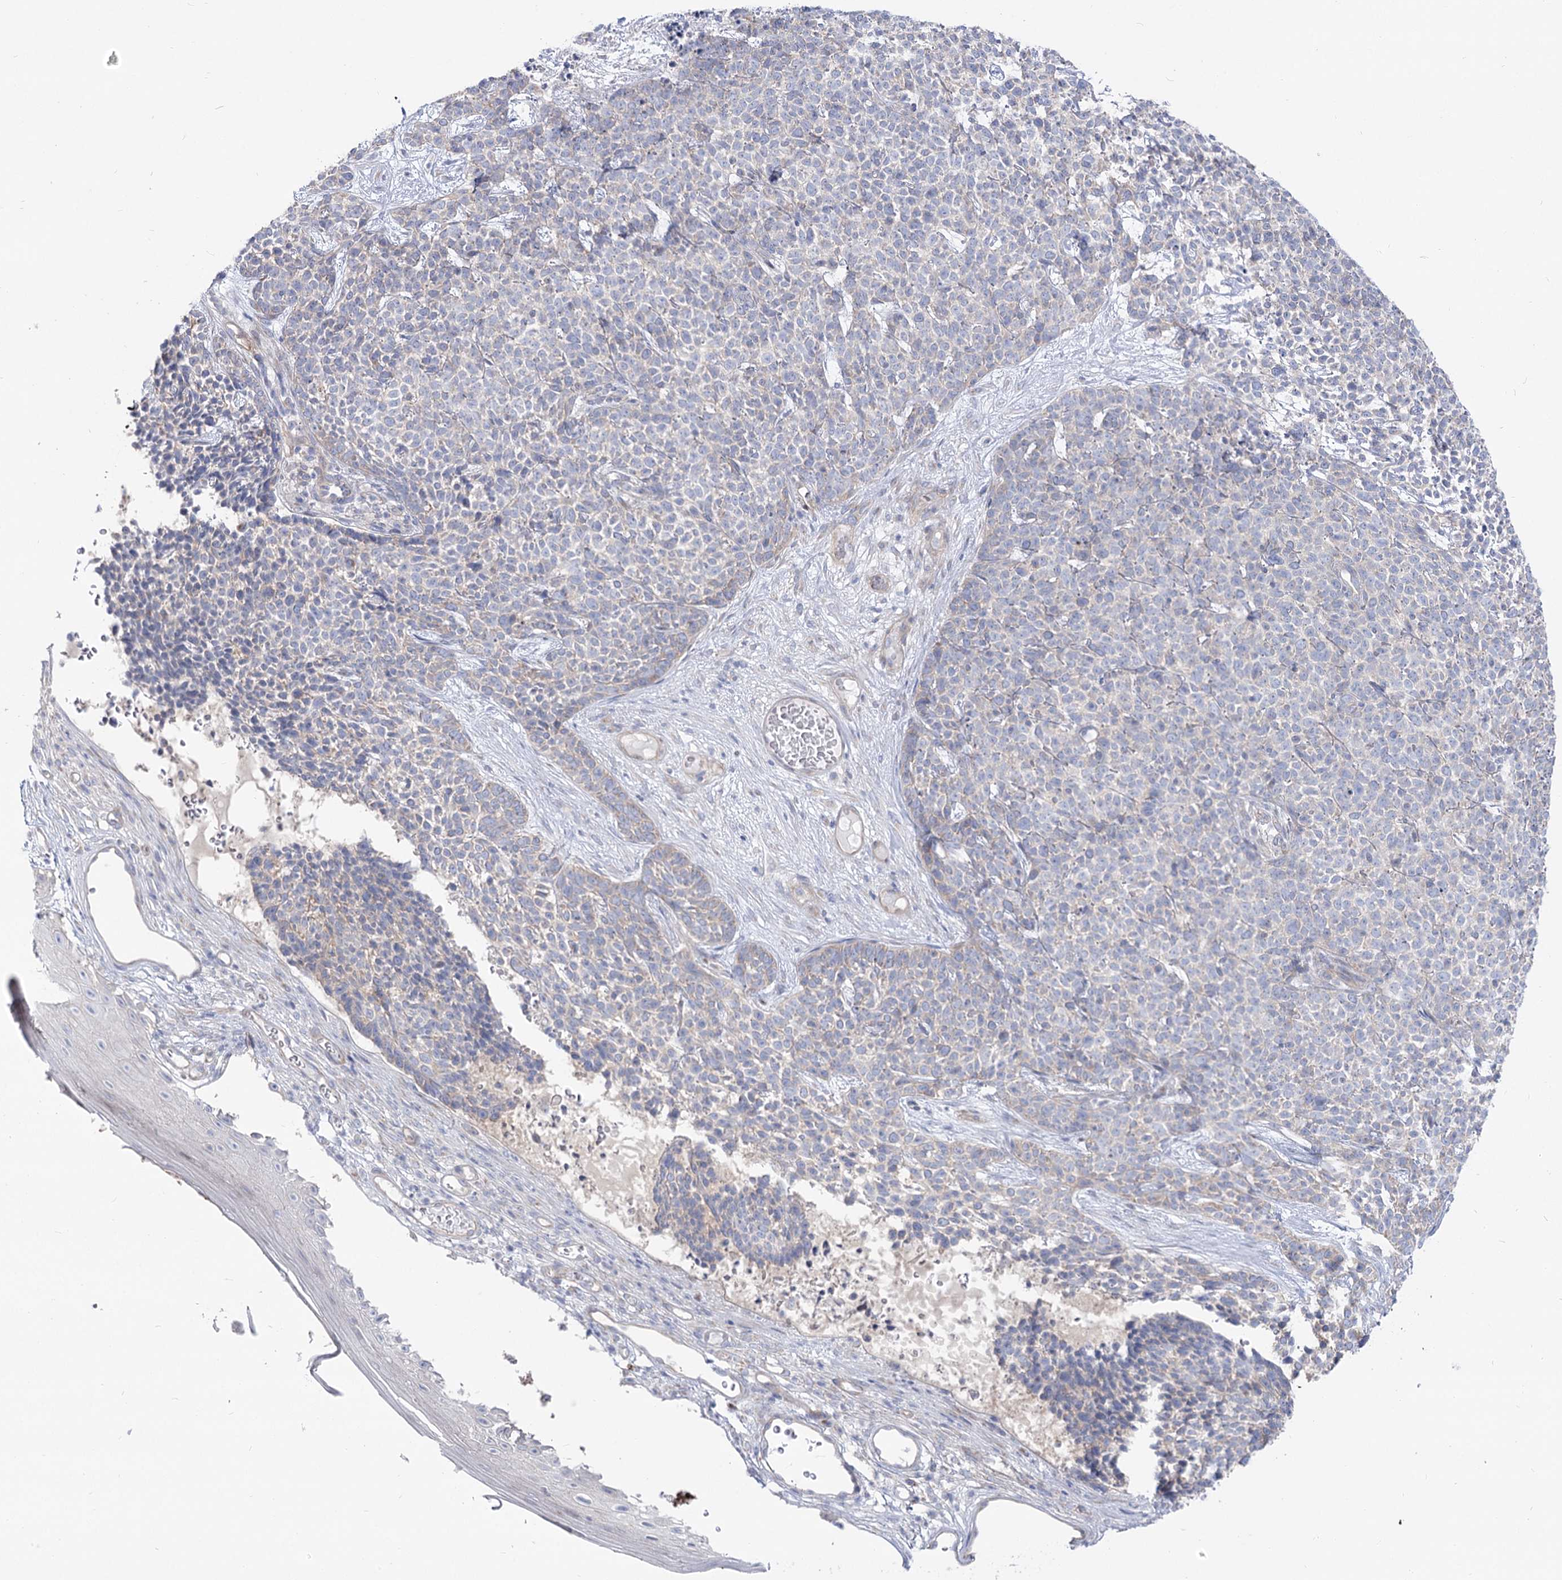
{"staining": {"intensity": "negative", "quantity": "none", "location": "none"}, "tissue": "skin cancer", "cell_type": "Tumor cells", "image_type": "cancer", "snomed": [{"axis": "morphology", "description": "Basal cell carcinoma"}, {"axis": "topography", "description": "Skin"}], "caption": "This is a histopathology image of immunohistochemistry staining of skin basal cell carcinoma, which shows no positivity in tumor cells. (DAB (3,3'-diaminobenzidine) immunohistochemistry (IHC) with hematoxylin counter stain).", "gene": "SUOX", "patient": {"sex": "female", "age": 84}}